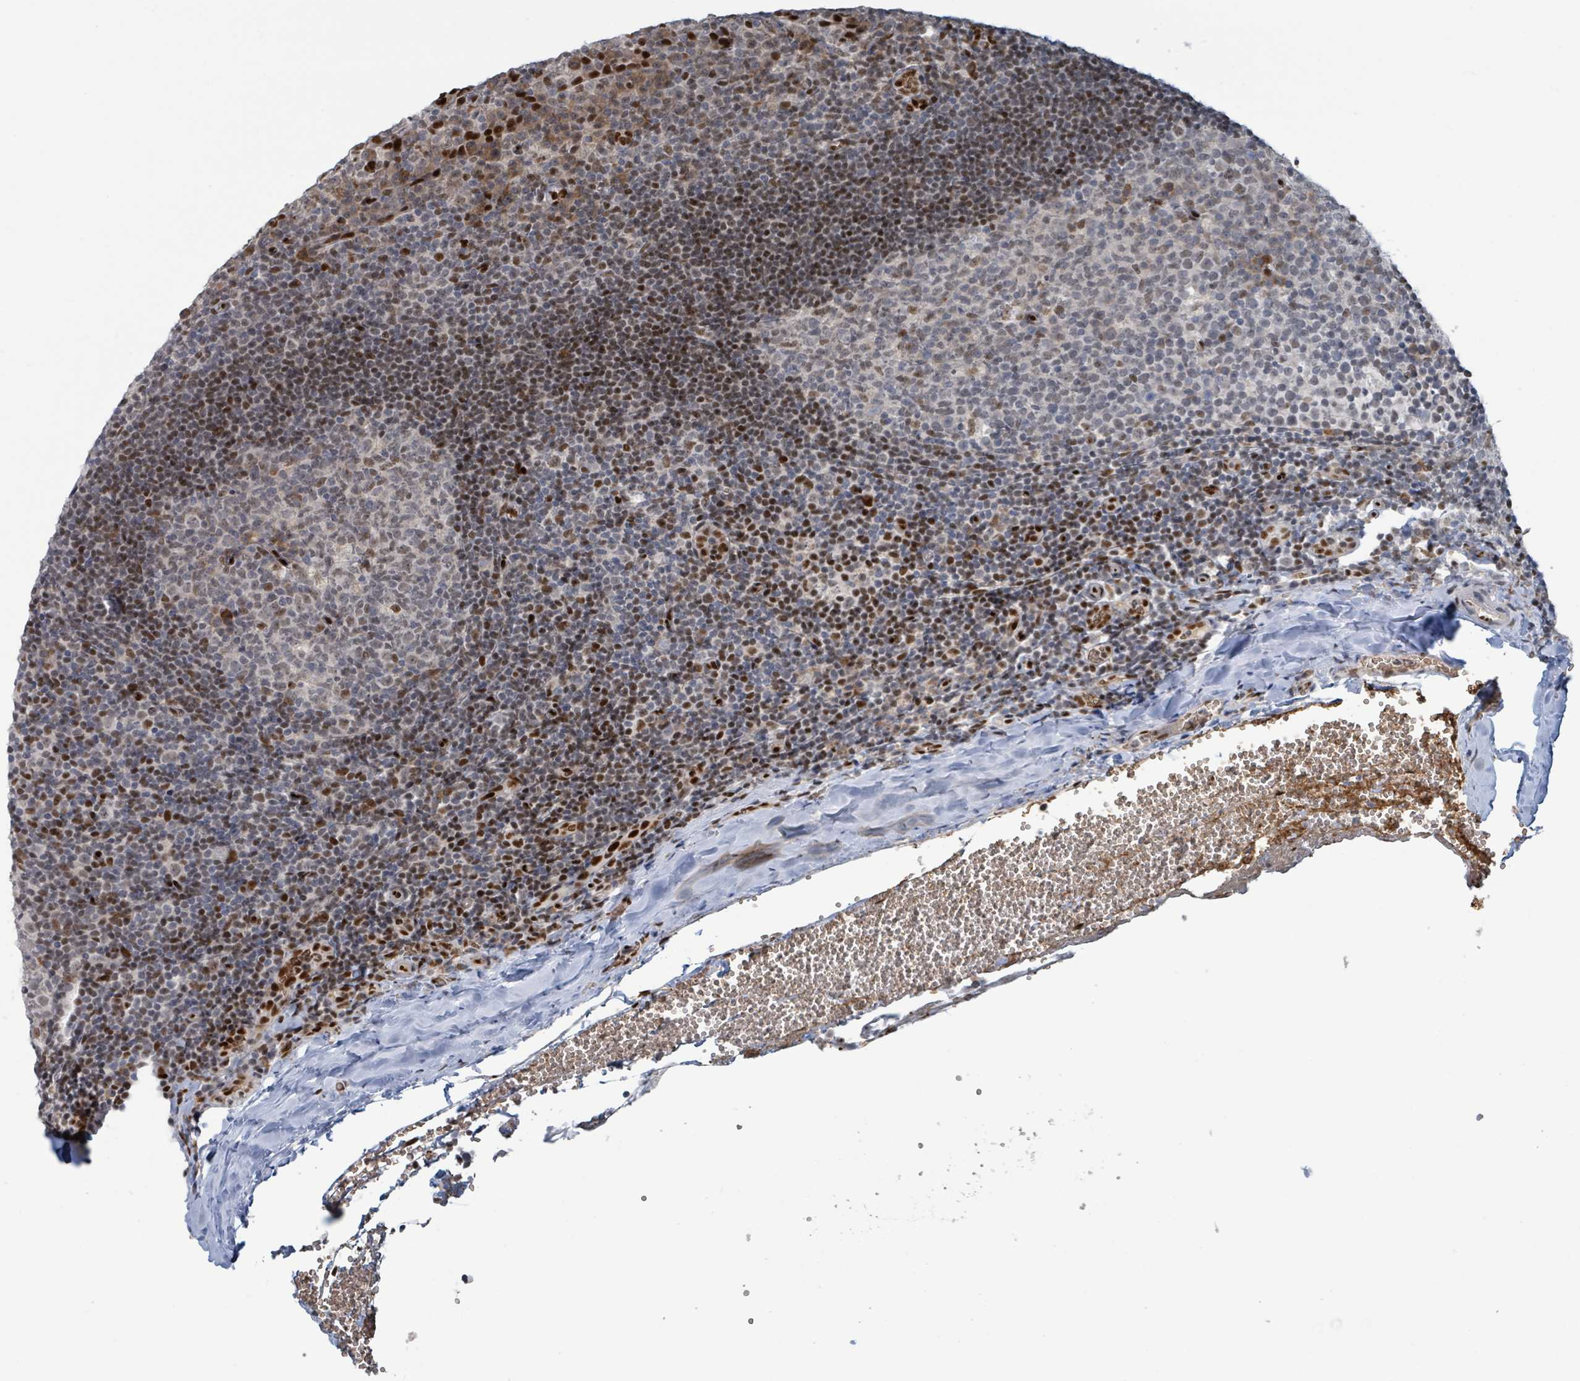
{"staining": {"intensity": "moderate", "quantity": "<25%", "location": "nuclear"}, "tissue": "tonsil", "cell_type": "Germinal center cells", "image_type": "normal", "snomed": [{"axis": "morphology", "description": "Normal tissue, NOS"}, {"axis": "topography", "description": "Tonsil"}], "caption": "Protein analysis of normal tonsil displays moderate nuclear expression in approximately <25% of germinal center cells.", "gene": "KLF3", "patient": {"sex": "male", "age": 17}}